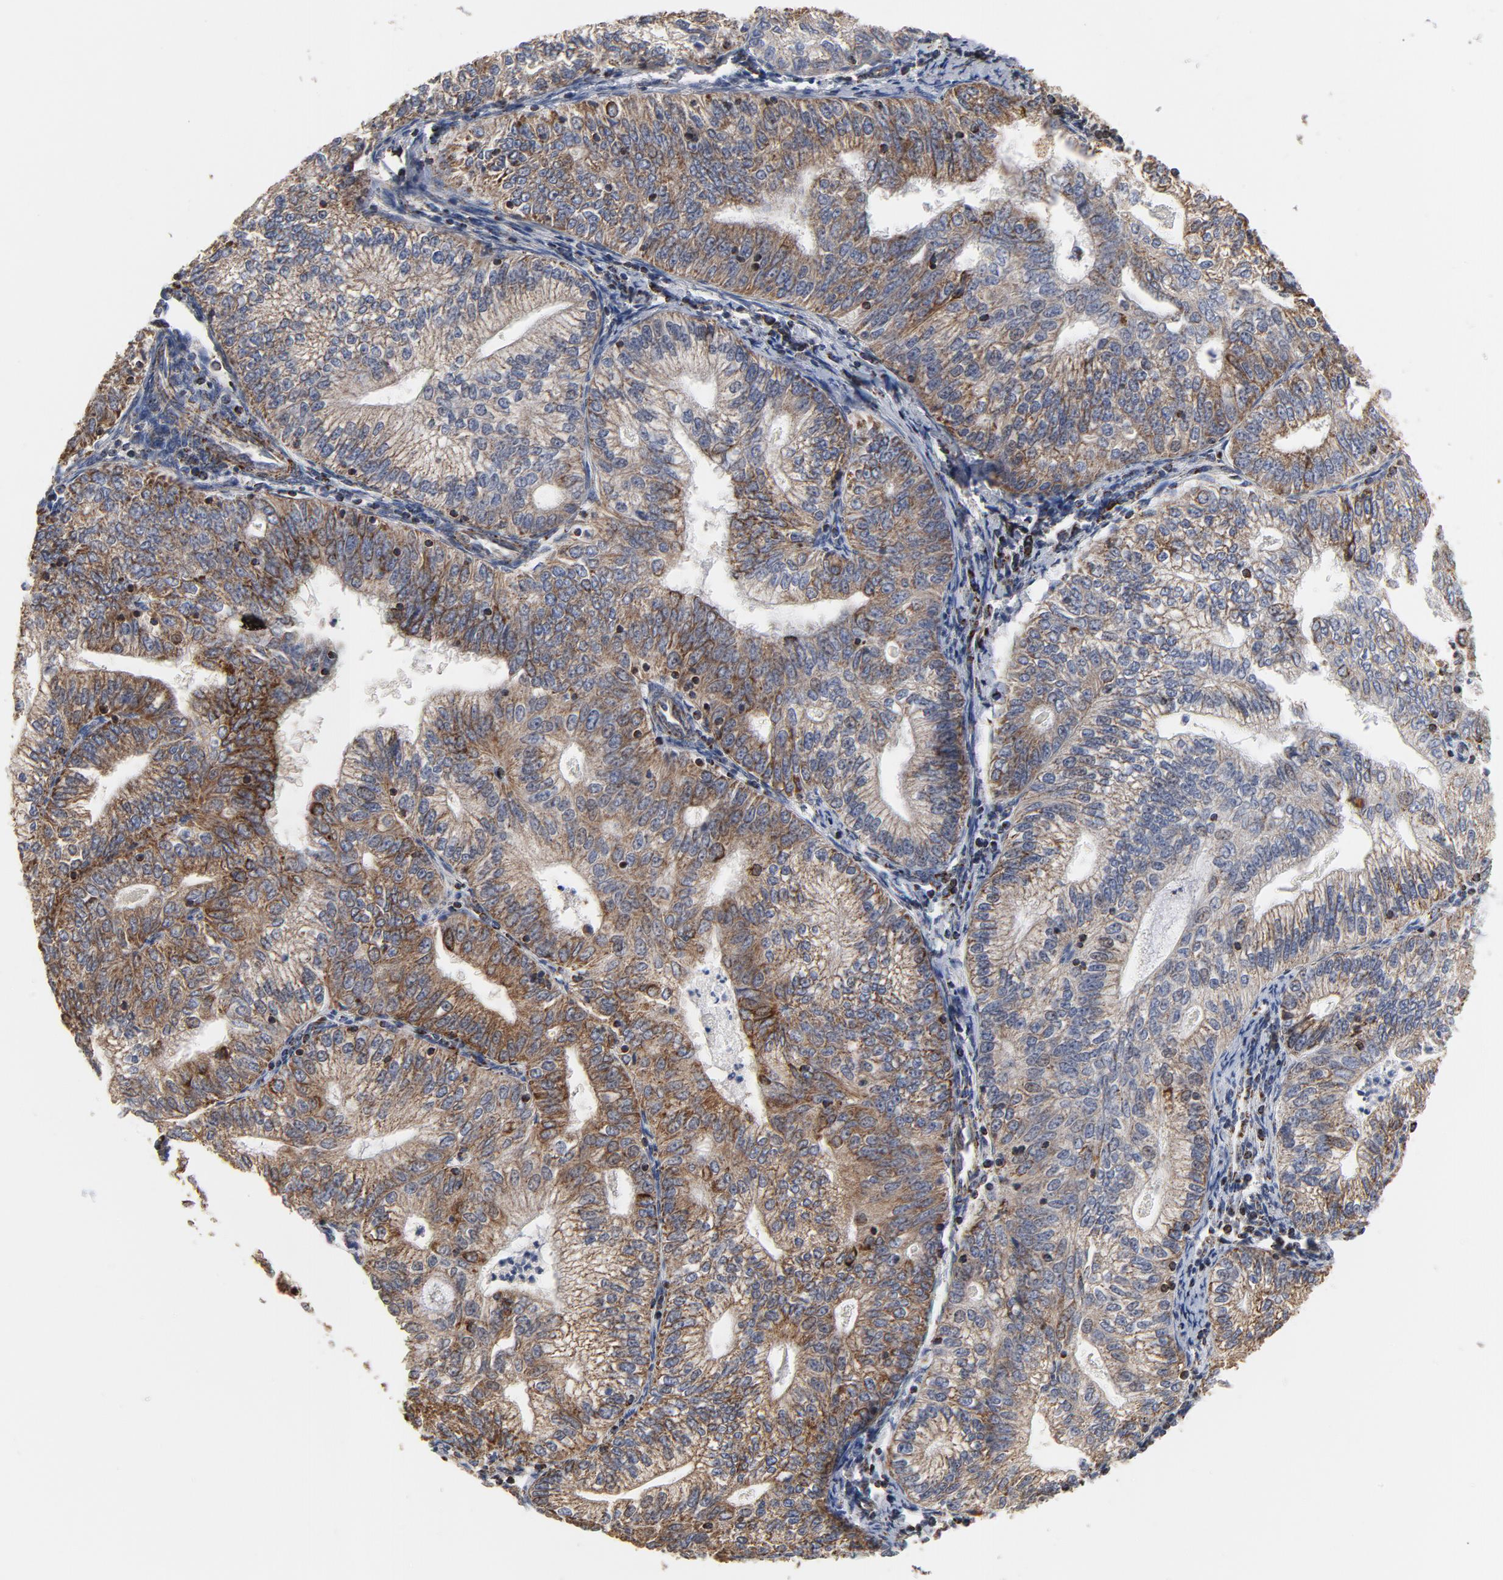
{"staining": {"intensity": "moderate", "quantity": ">75%", "location": "cytoplasmic/membranous"}, "tissue": "endometrial cancer", "cell_type": "Tumor cells", "image_type": "cancer", "snomed": [{"axis": "morphology", "description": "Adenocarcinoma, NOS"}, {"axis": "topography", "description": "Endometrium"}], "caption": "Immunohistochemical staining of human endometrial cancer reveals medium levels of moderate cytoplasmic/membranous protein staining in approximately >75% of tumor cells.", "gene": "NDUFV2", "patient": {"sex": "female", "age": 69}}